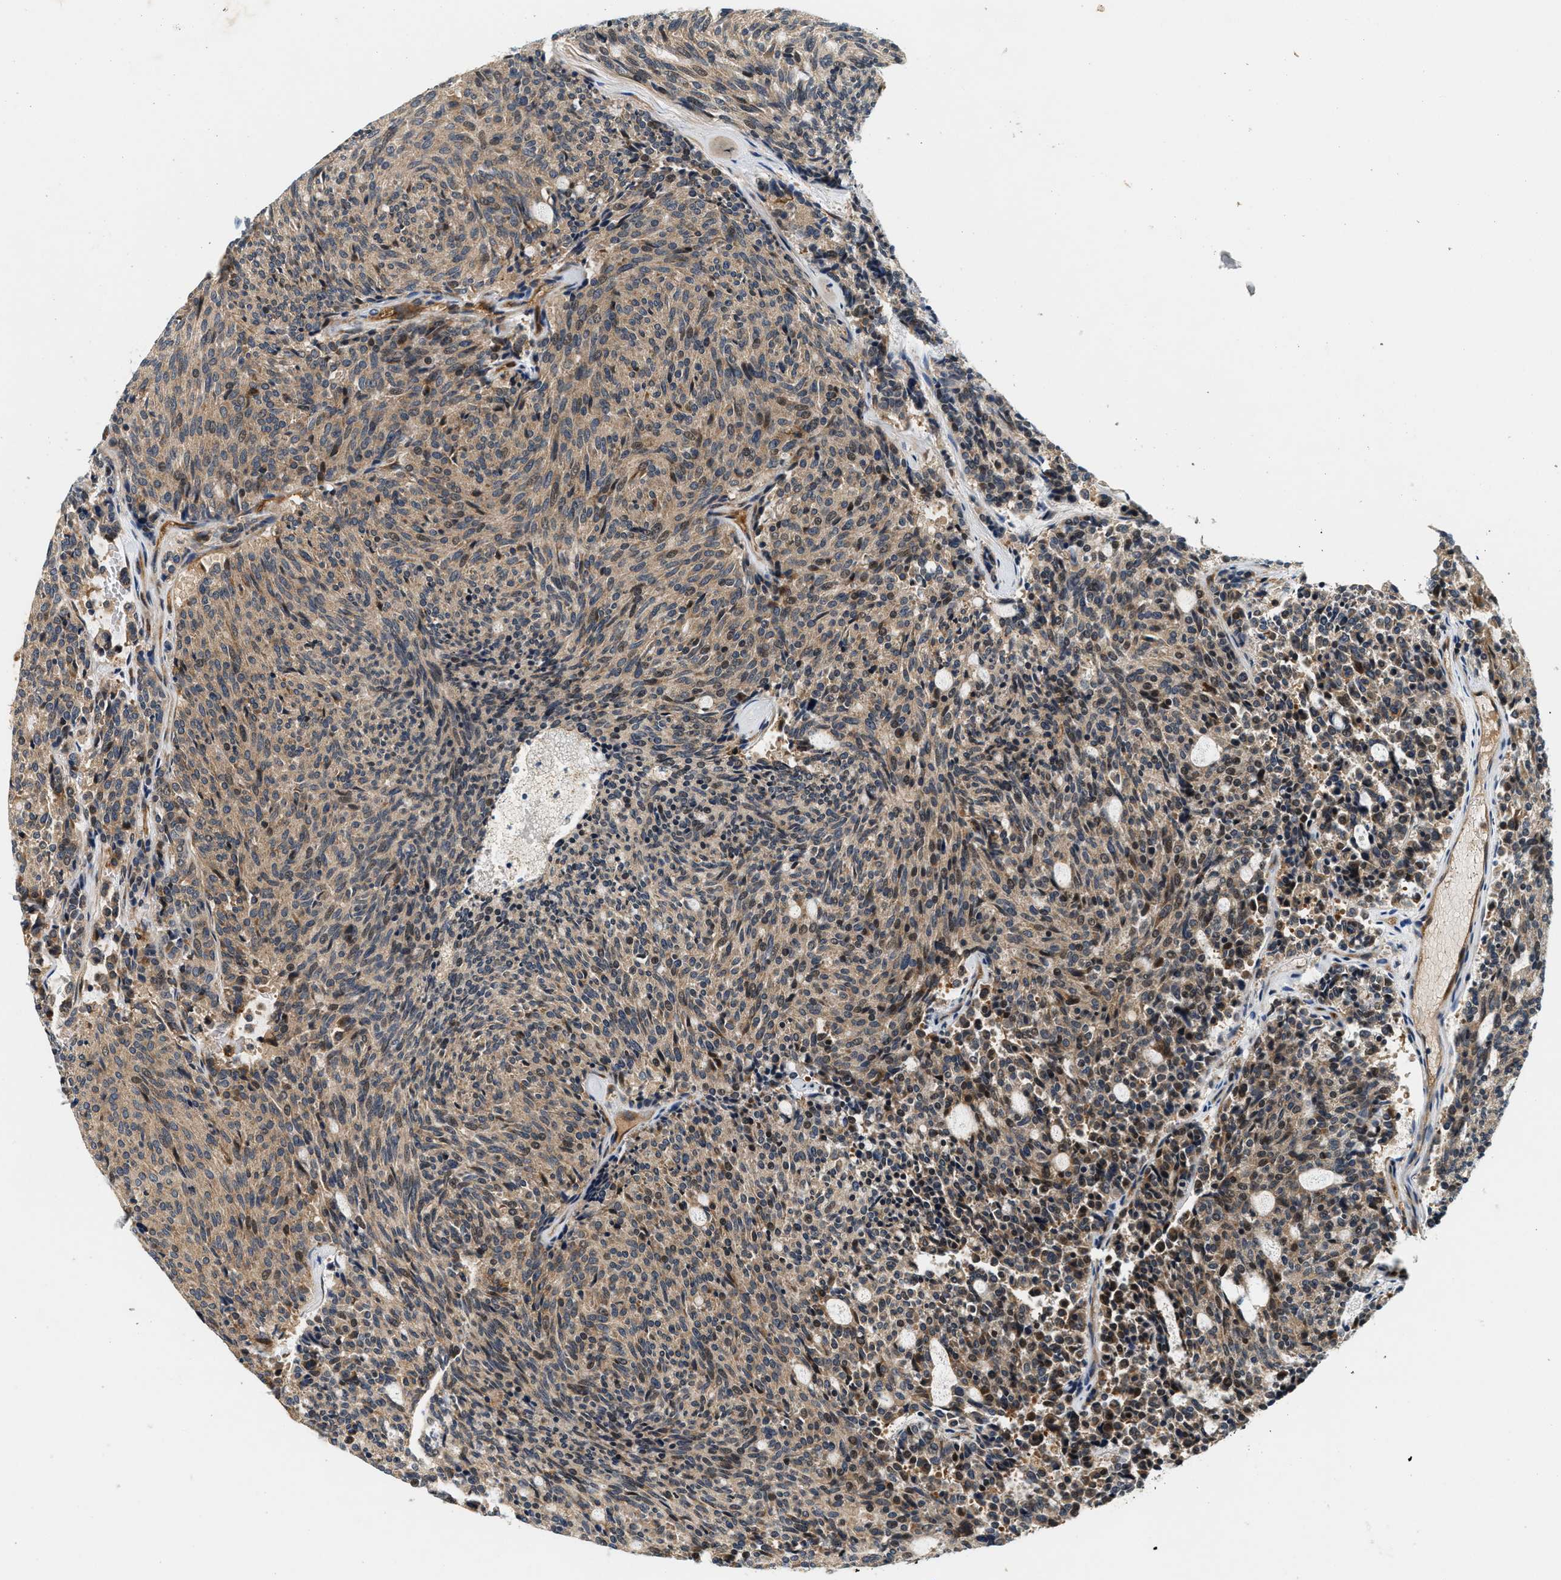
{"staining": {"intensity": "weak", "quantity": ">75%", "location": "cytoplasmic/membranous"}, "tissue": "carcinoid", "cell_type": "Tumor cells", "image_type": "cancer", "snomed": [{"axis": "morphology", "description": "Carcinoid, malignant, NOS"}, {"axis": "topography", "description": "Pancreas"}], "caption": "High-magnification brightfield microscopy of carcinoid stained with DAB (3,3'-diaminobenzidine) (brown) and counterstained with hematoxylin (blue). tumor cells exhibit weak cytoplasmic/membranous staining is present in about>75% of cells.", "gene": "SAMD9", "patient": {"sex": "female", "age": 54}}